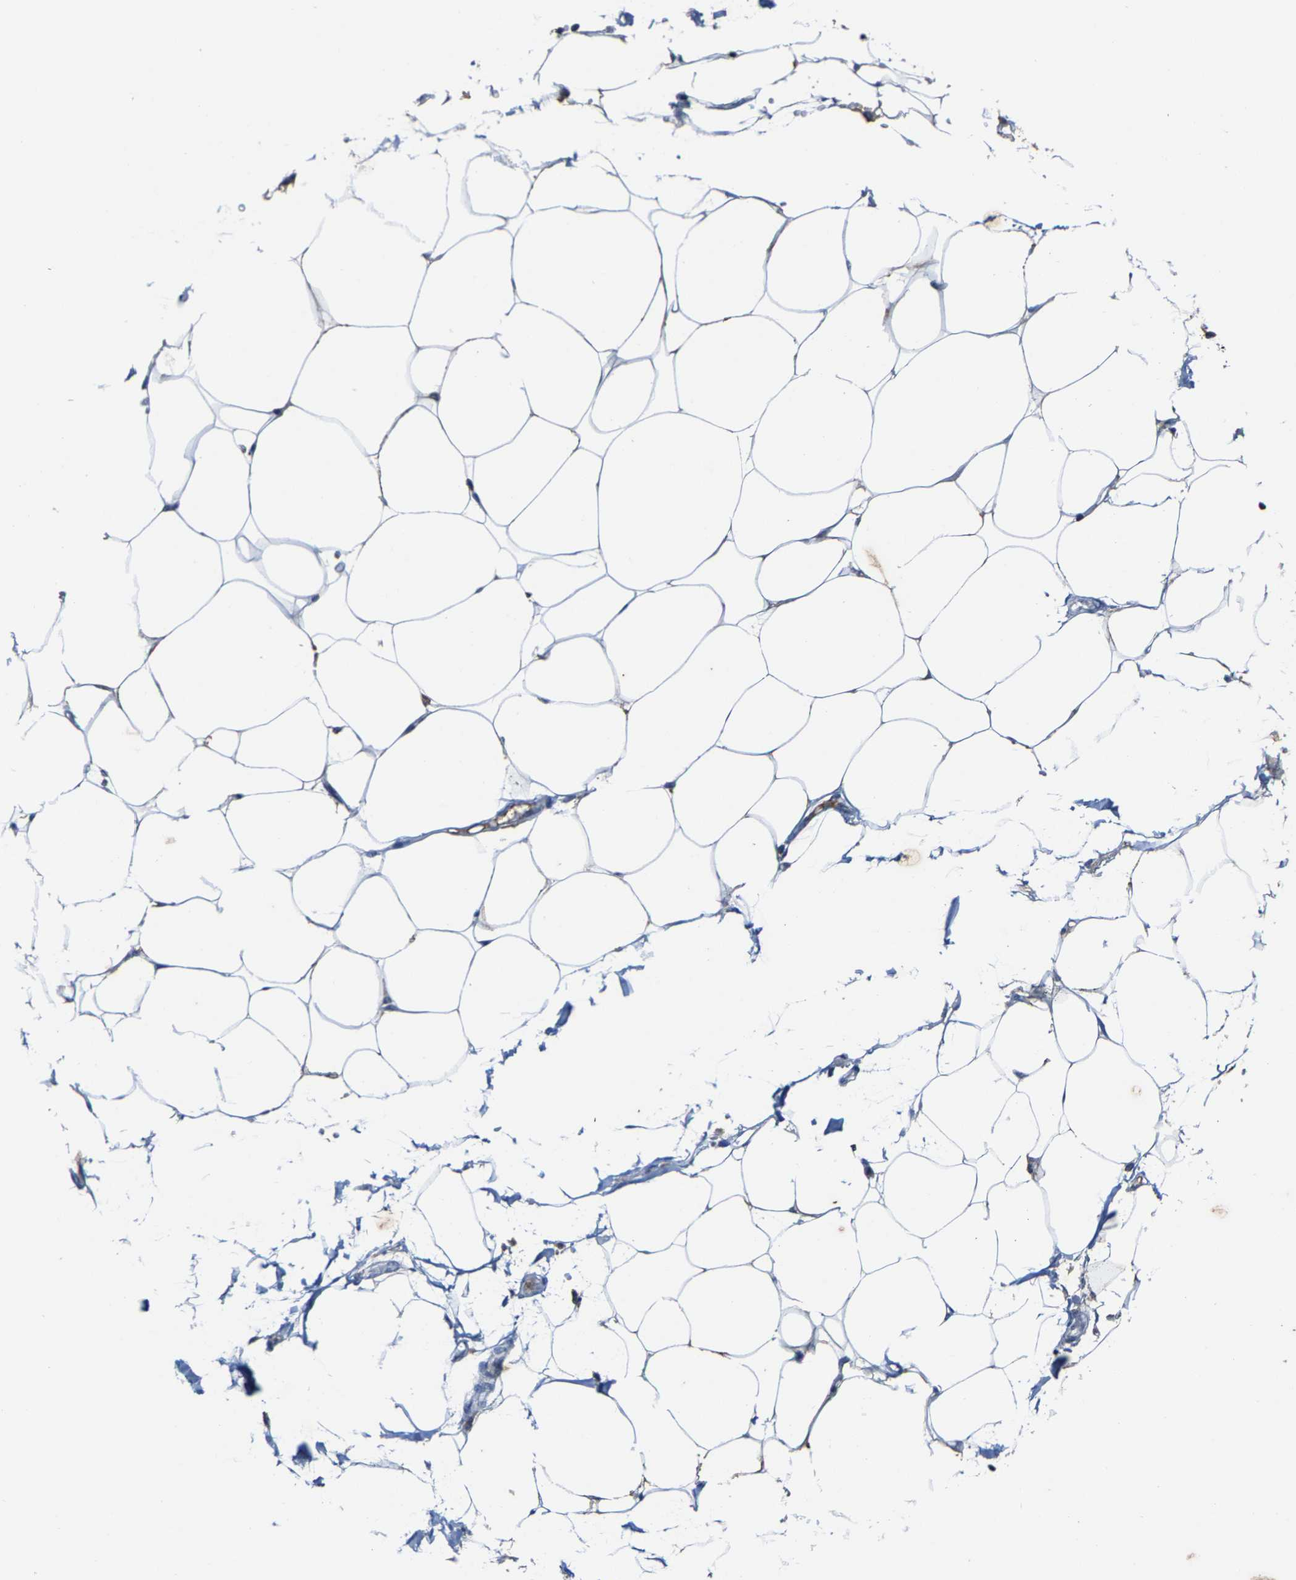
{"staining": {"intensity": "negative", "quantity": "none", "location": "none"}, "tissue": "adipose tissue", "cell_type": "Adipocytes", "image_type": "normal", "snomed": [{"axis": "morphology", "description": "Normal tissue, NOS"}, {"axis": "morphology", "description": "Adenocarcinoma, NOS"}, {"axis": "topography", "description": "Colon"}, {"axis": "topography", "description": "Peripheral nerve tissue"}], "caption": "Immunohistochemistry (IHC) of benign human adipose tissue shows no expression in adipocytes. (DAB (3,3'-diaminobenzidine) immunohistochemistry (IHC), high magnification).", "gene": "FGD3", "patient": {"sex": "male", "age": 14}}